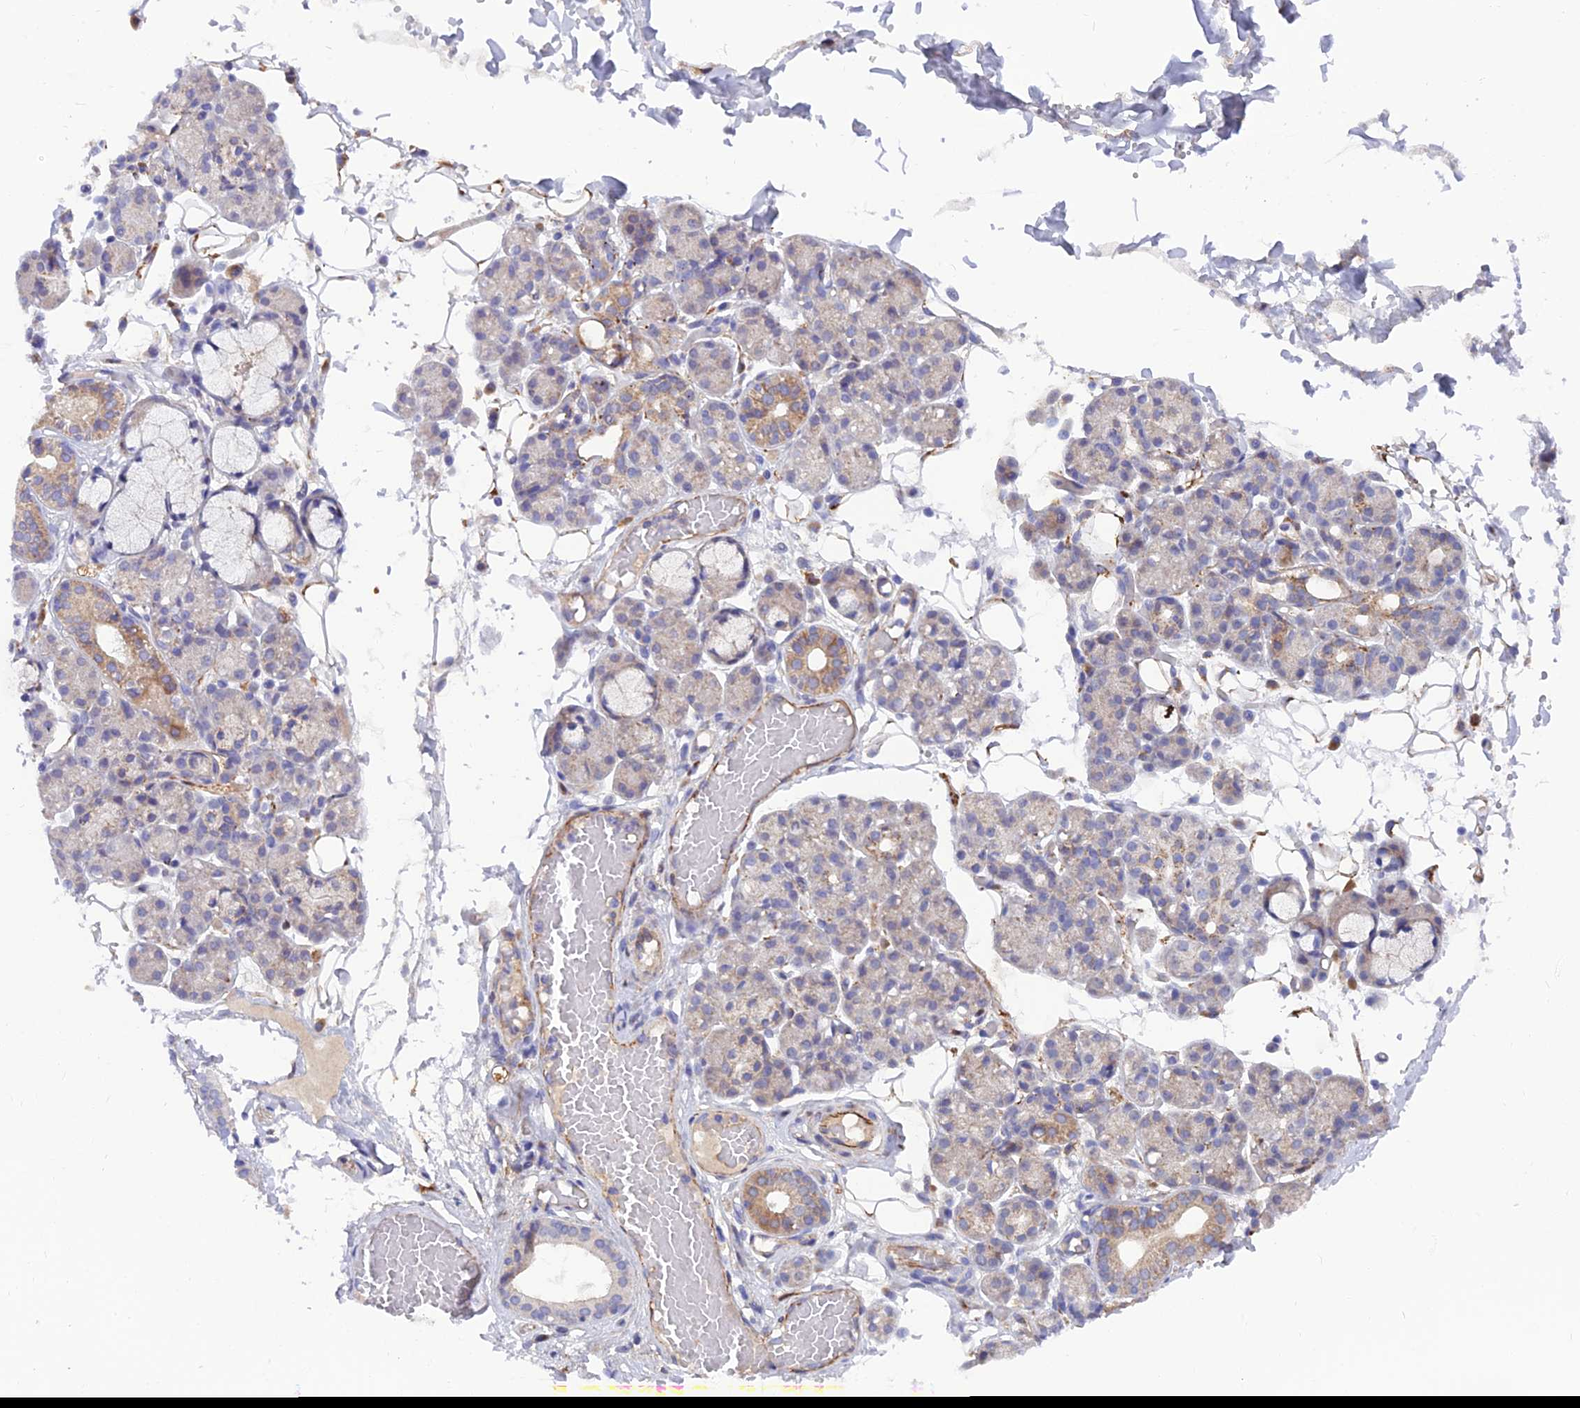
{"staining": {"intensity": "strong", "quantity": "<25%", "location": "cytoplasmic/membranous"}, "tissue": "salivary gland", "cell_type": "Glandular cells", "image_type": "normal", "snomed": [{"axis": "morphology", "description": "Normal tissue, NOS"}, {"axis": "topography", "description": "Salivary gland"}], "caption": "High-magnification brightfield microscopy of normal salivary gland stained with DAB (brown) and counterstained with hematoxylin (blue). glandular cells exhibit strong cytoplasmic/membranous expression is present in about<25% of cells.", "gene": "TIGD6", "patient": {"sex": "male", "age": 63}}